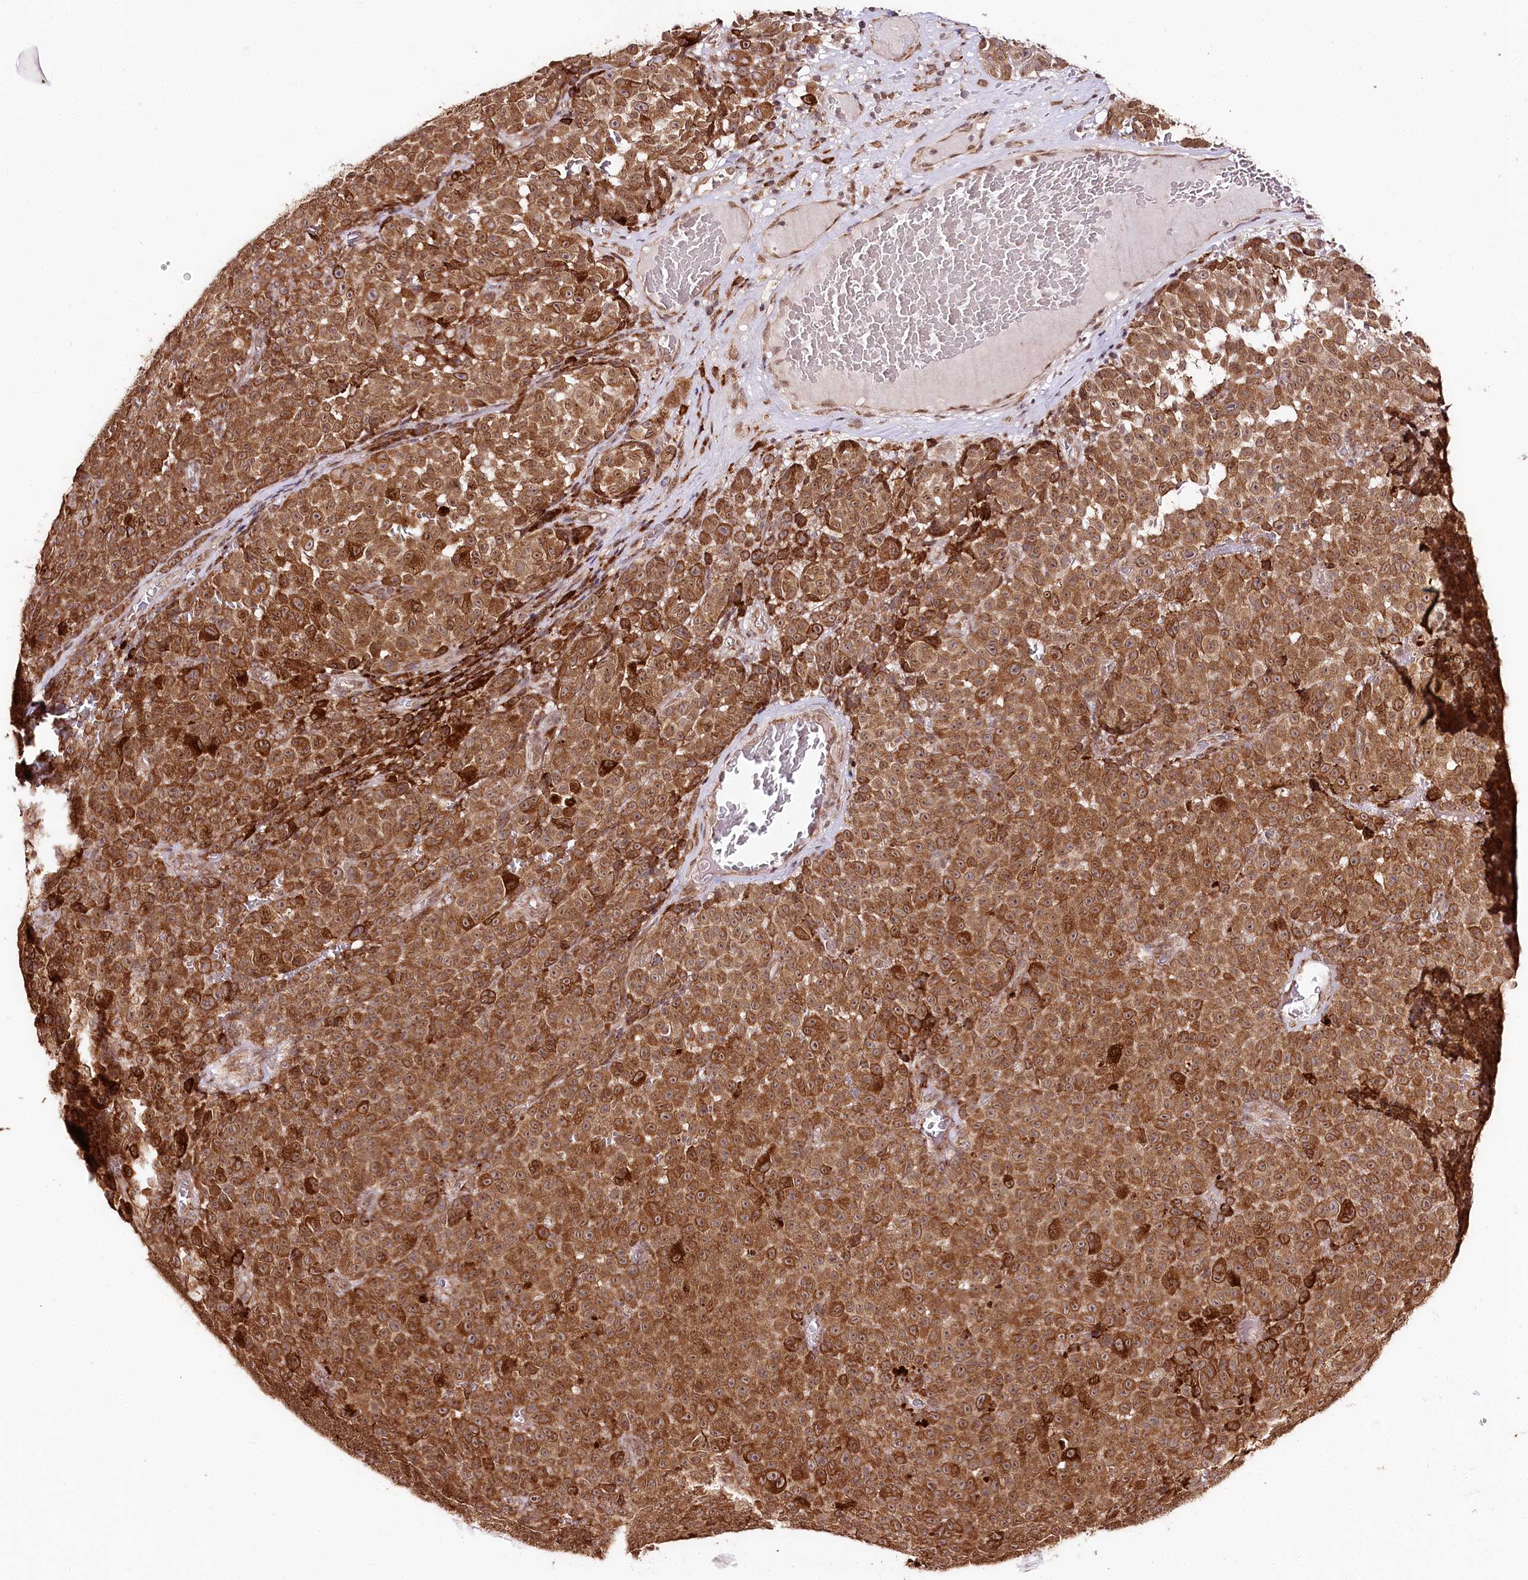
{"staining": {"intensity": "strong", "quantity": ">75%", "location": "cytoplasmic/membranous"}, "tissue": "melanoma", "cell_type": "Tumor cells", "image_type": "cancer", "snomed": [{"axis": "morphology", "description": "Malignant melanoma, NOS"}, {"axis": "topography", "description": "Skin"}], "caption": "Immunohistochemical staining of human melanoma demonstrates high levels of strong cytoplasmic/membranous positivity in approximately >75% of tumor cells.", "gene": "ENSG00000144785", "patient": {"sex": "female", "age": 82}}